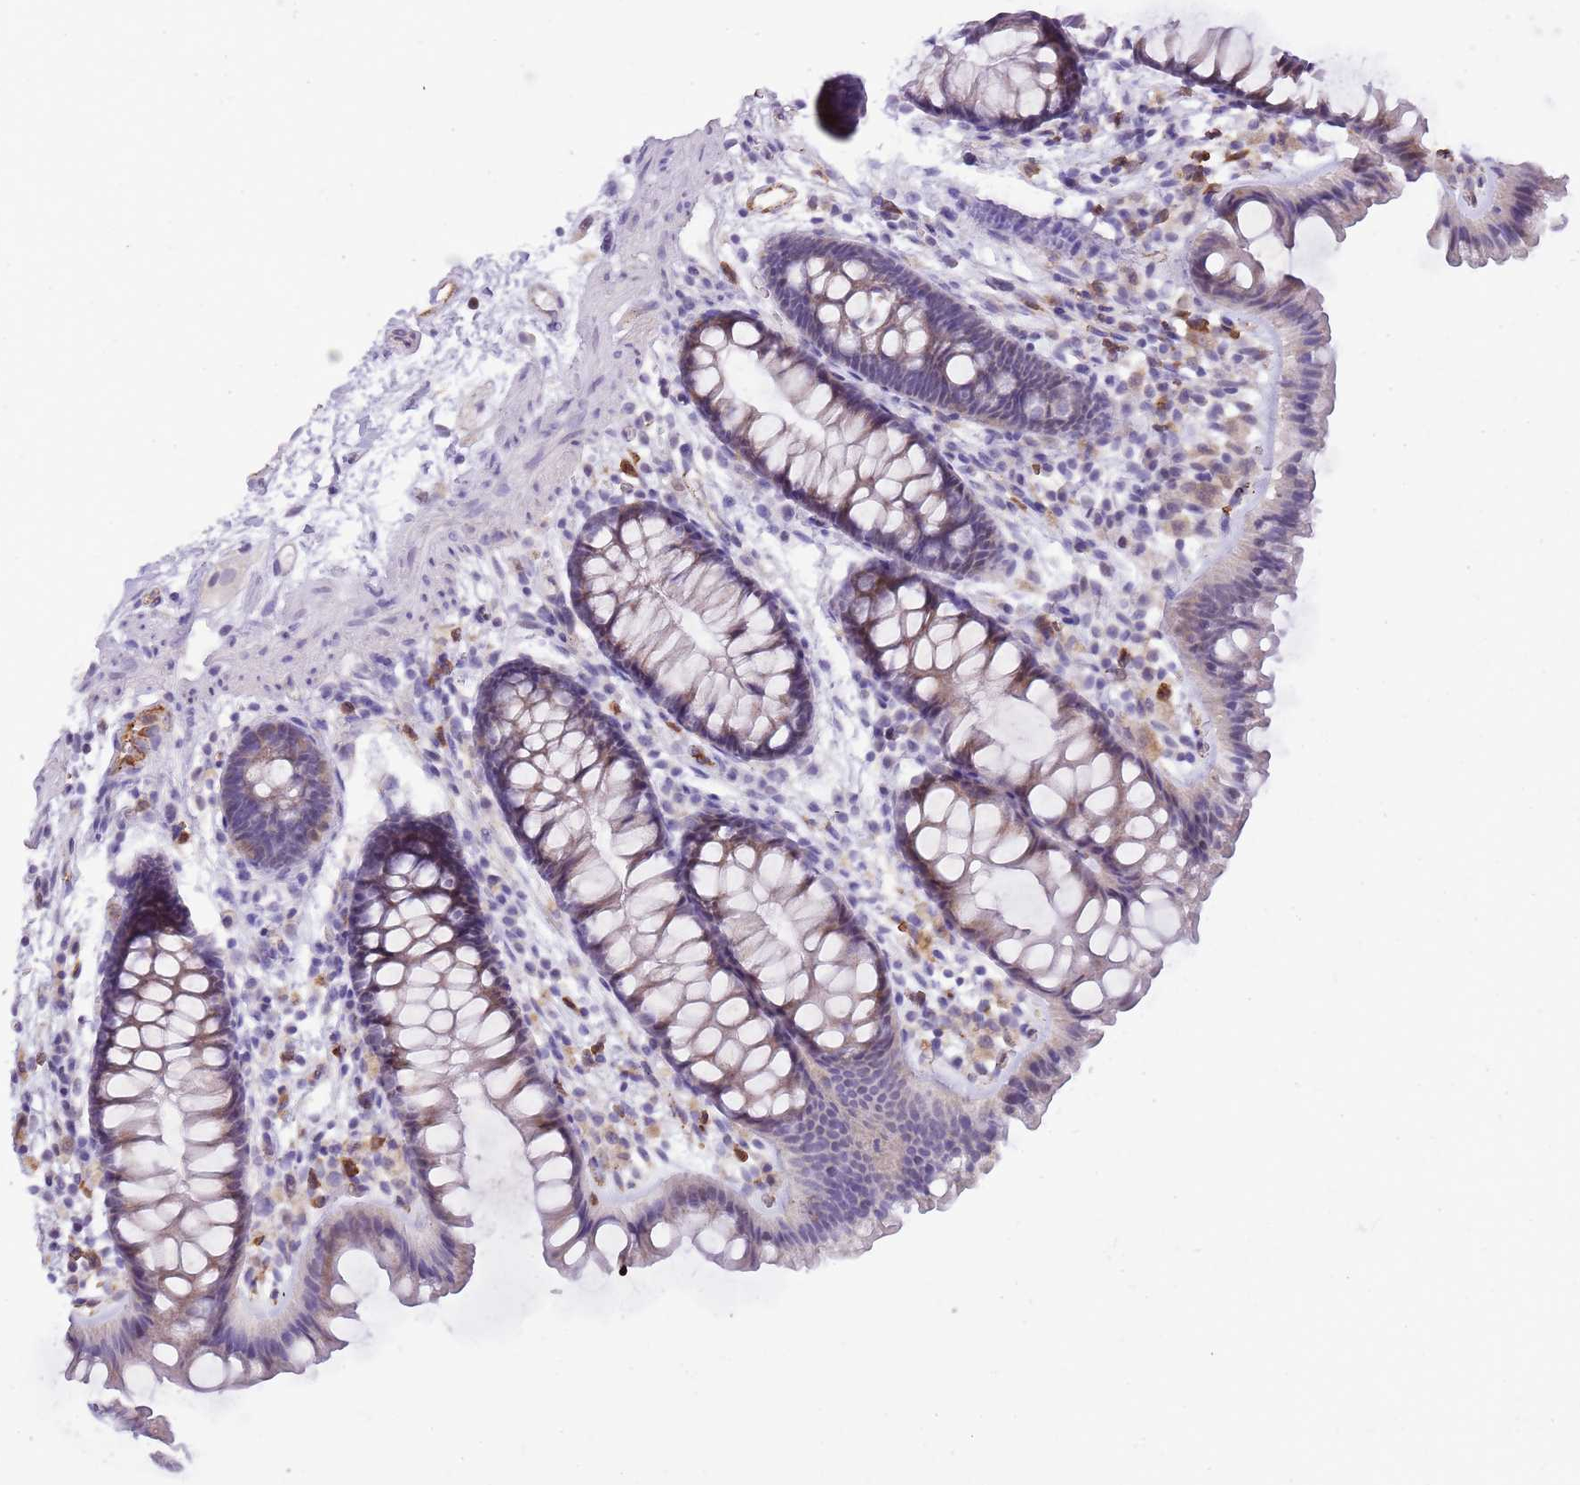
{"staining": {"intensity": "moderate", "quantity": ">75%", "location": "cytoplasmic/membranous"}, "tissue": "colon", "cell_type": "Endothelial cells", "image_type": "normal", "snomed": [{"axis": "morphology", "description": "Normal tissue, NOS"}, {"axis": "topography", "description": "Colon"}], "caption": "Moderate cytoplasmic/membranous protein expression is identified in approximately >75% of endothelial cells in colon. (brown staining indicates protein expression, while blue staining denotes nuclei).", "gene": "PCNX1", "patient": {"sex": "female", "age": 62}}